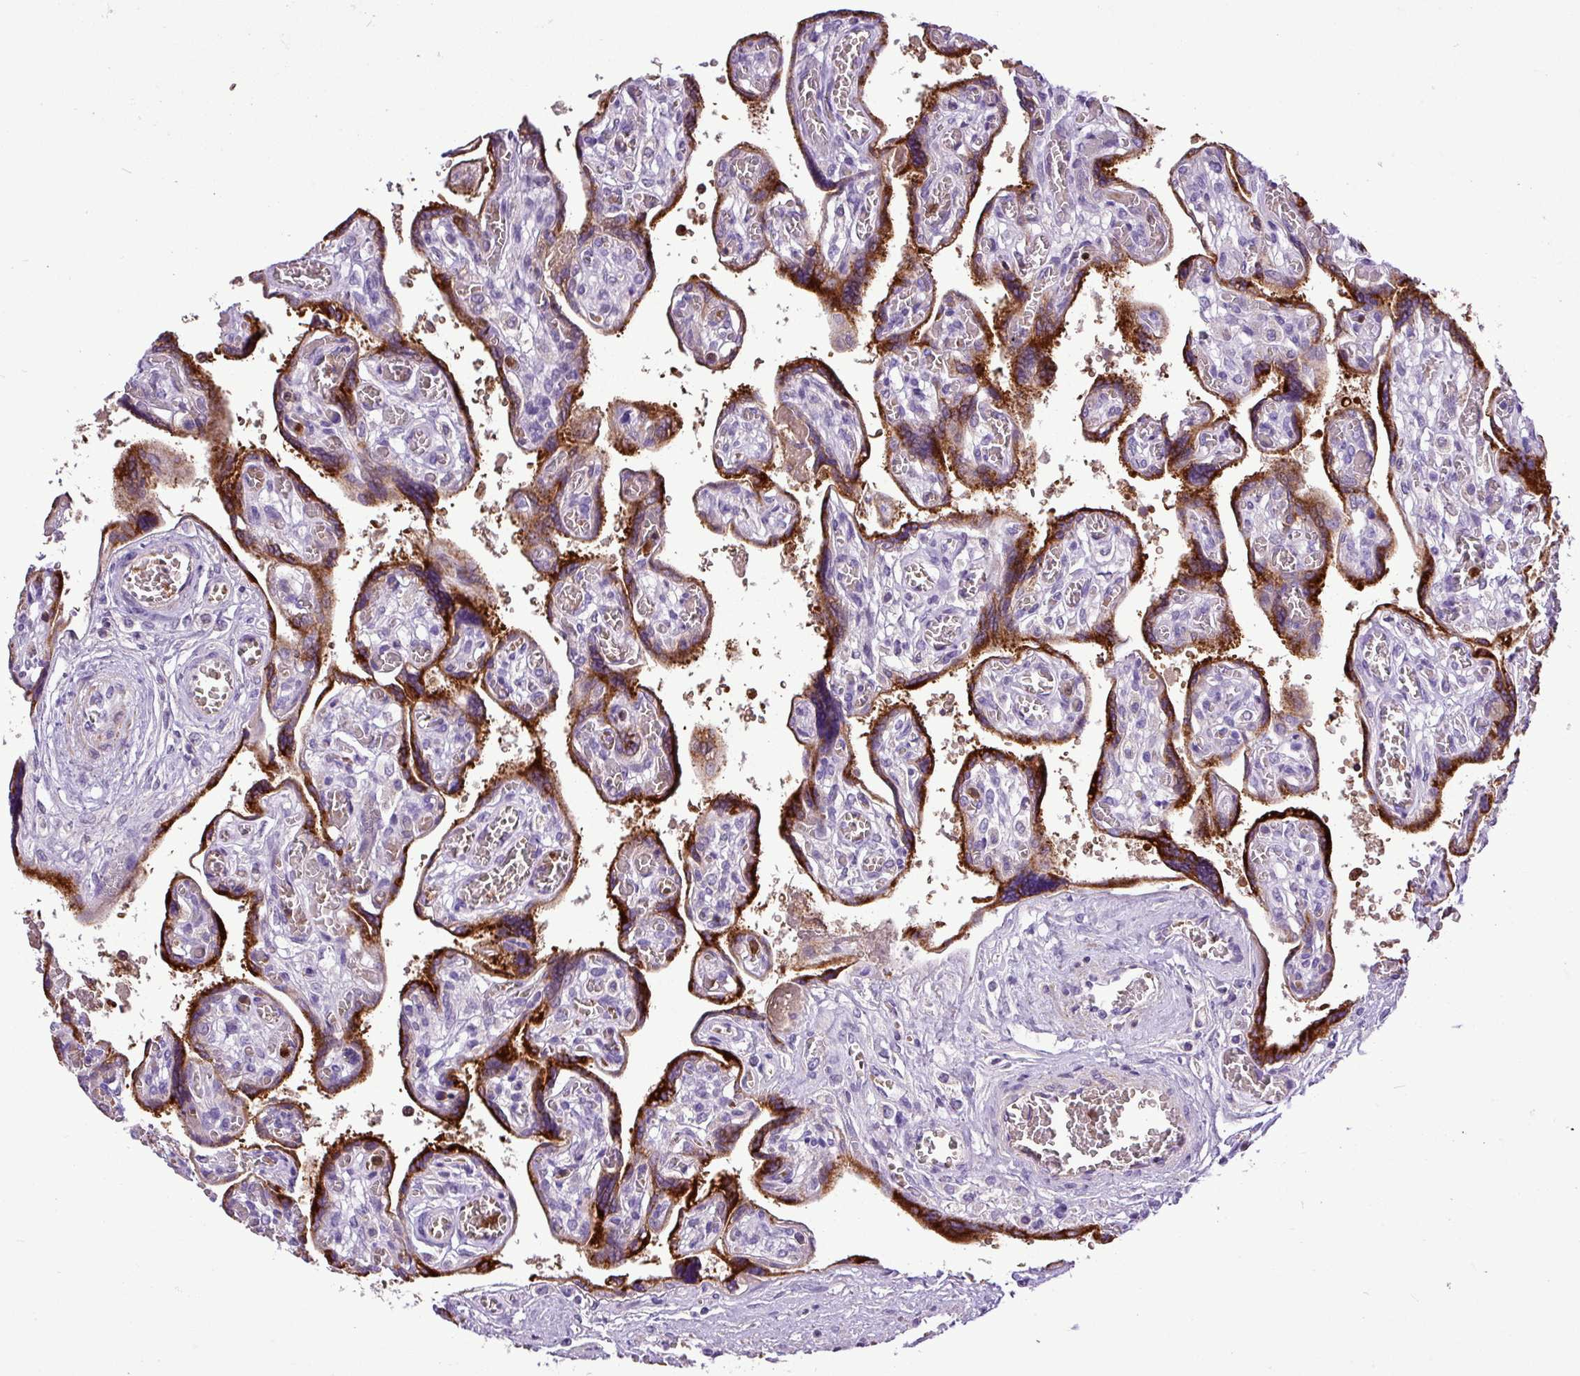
{"staining": {"intensity": "weak", "quantity": "25%-75%", "location": "cytoplasmic/membranous"}, "tissue": "placenta", "cell_type": "Decidual cells", "image_type": "normal", "snomed": [{"axis": "morphology", "description": "Normal tissue, NOS"}, {"axis": "topography", "description": "Placenta"}], "caption": "This is a micrograph of immunohistochemistry staining of benign placenta, which shows weak positivity in the cytoplasmic/membranous of decidual cells.", "gene": "MGAT4B", "patient": {"sex": "female", "age": 39}}